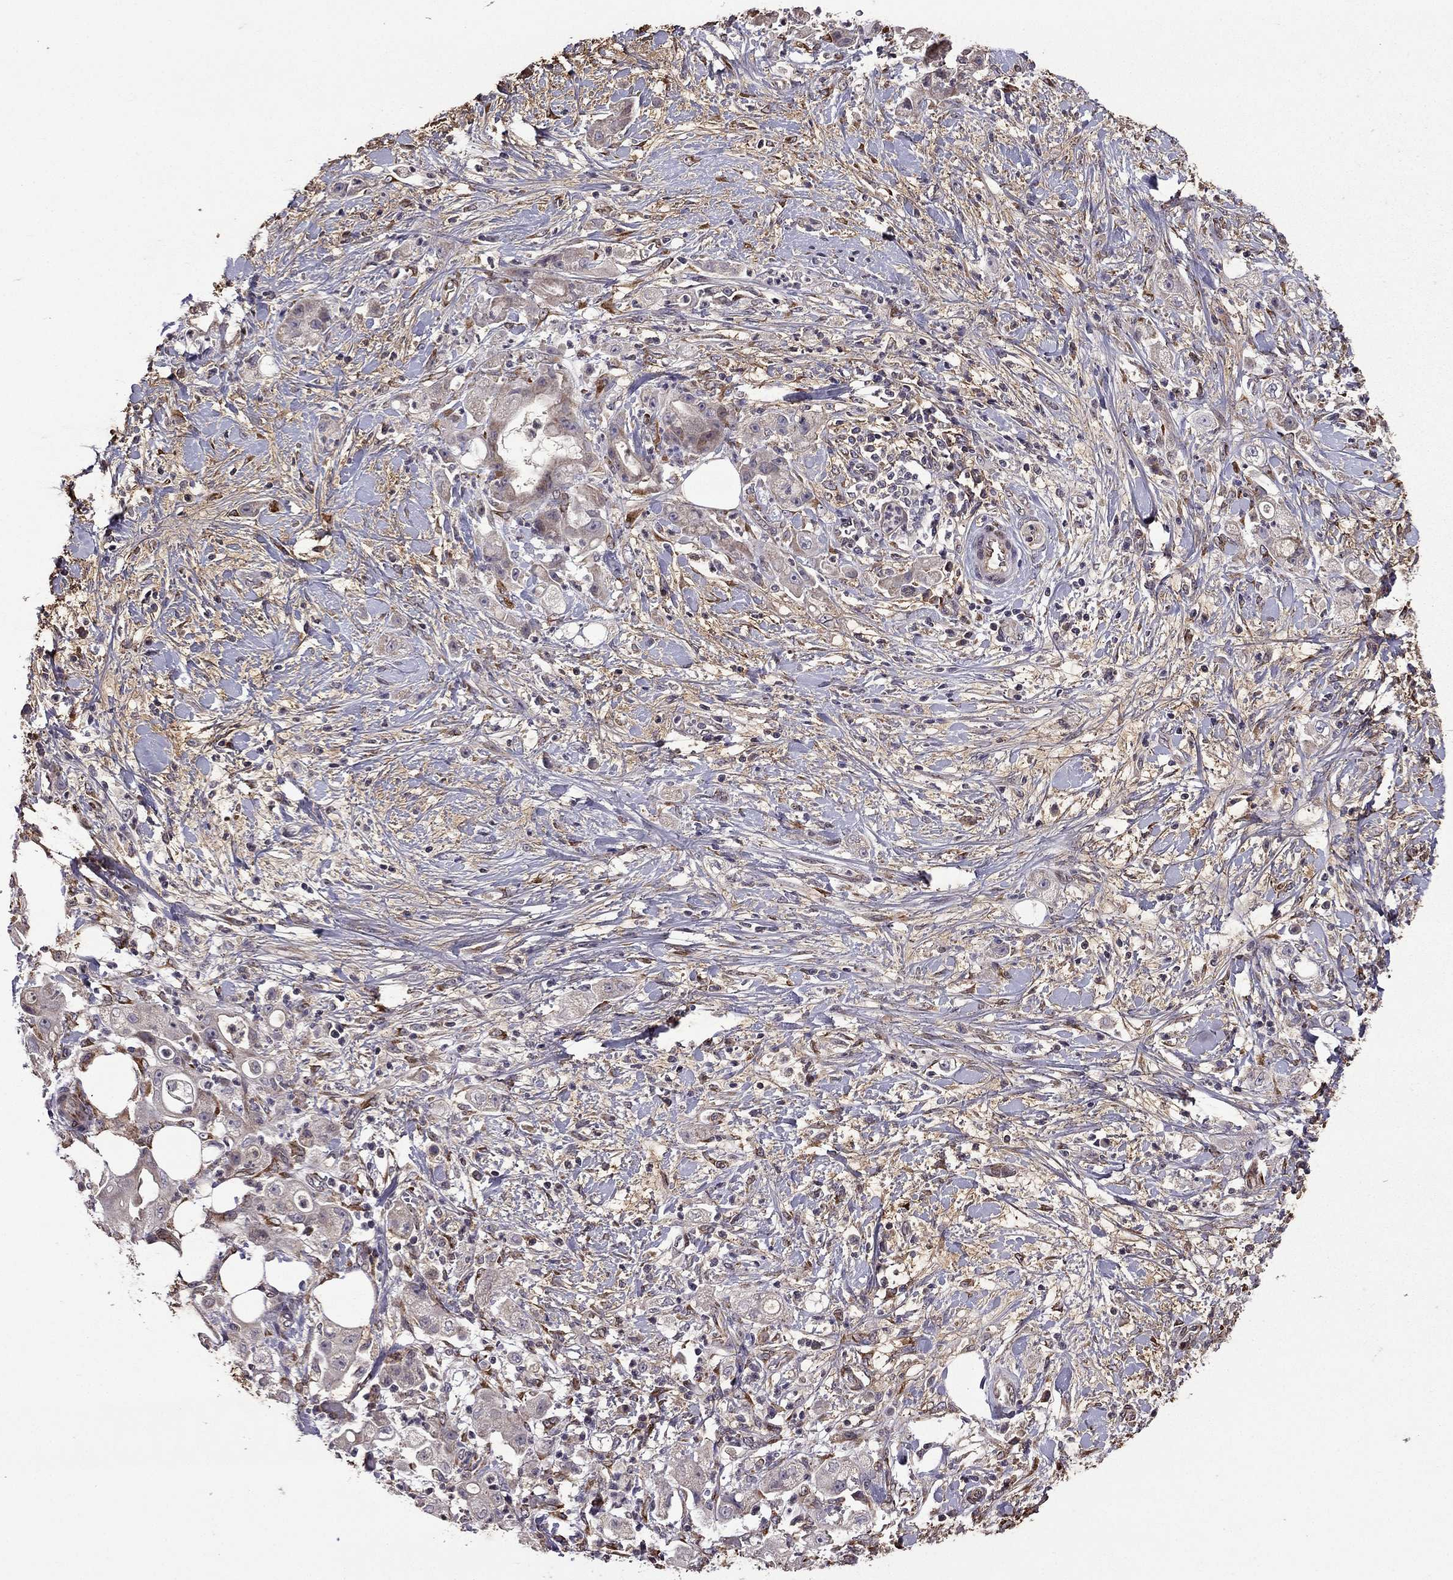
{"staining": {"intensity": "negative", "quantity": "none", "location": "none"}, "tissue": "stomach cancer", "cell_type": "Tumor cells", "image_type": "cancer", "snomed": [{"axis": "morphology", "description": "Adenocarcinoma, NOS"}, {"axis": "topography", "description": "Stomach"}], "caption": "IHC photomicrograph of neoplastic tissue: human stomach cancer stained with DAB (3,3'-diaminobenzidine) exhibits no significant protein positivity in tumor cells. The staining was performed using DAB to visualize the protein expression in brown, while the nuclei were stained in blue with hematoxylin (Magnification: 20x).", "gene": "IKBIP", "patient": {"sex": "male", "age": 58}}